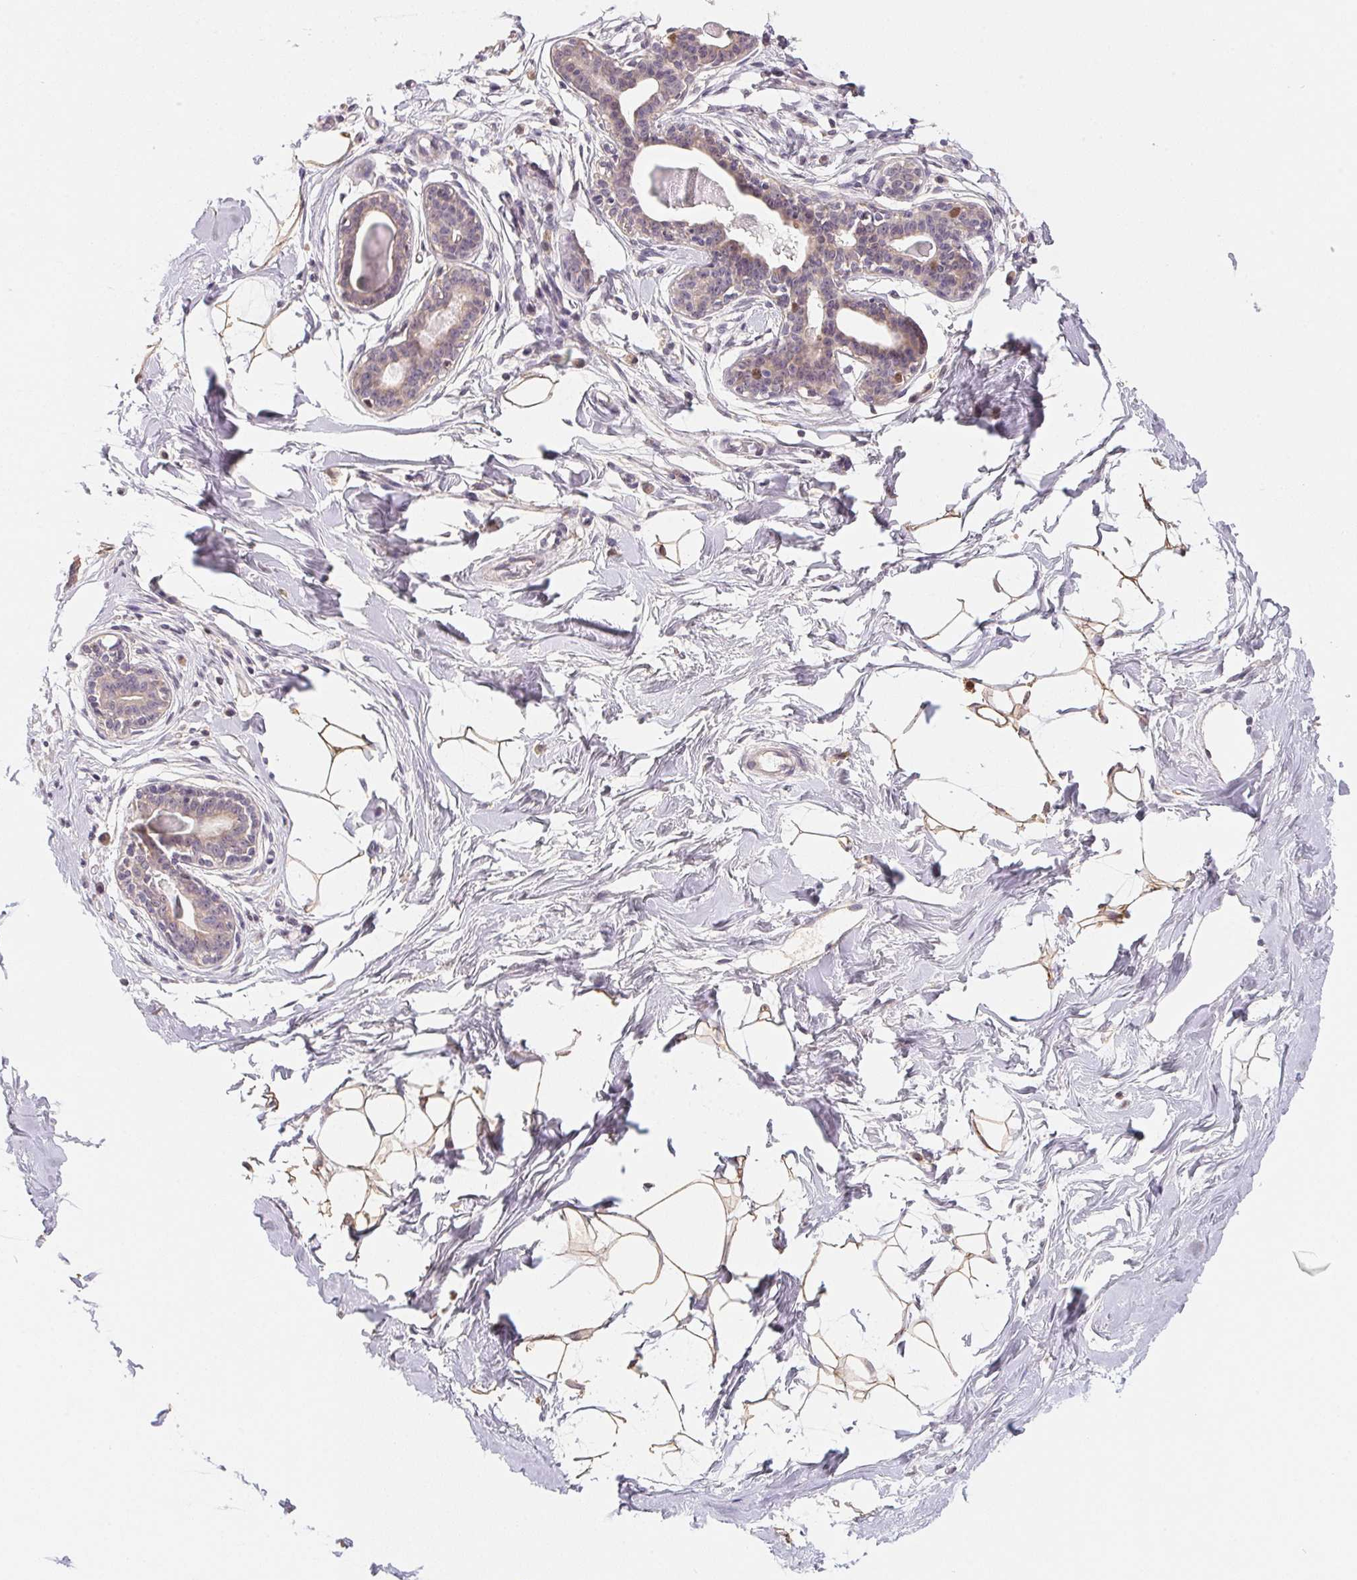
{"staining": {"intensity": "weak", "quantity": "25%-75%", "location": "cytoplasmic/membranous,nuclear"}, "tissue": "breast", "cell_type": "Adipocytes", "image_type": "normal", "snomed": [{"axis": "morphology", "description": "Normal tissue, NOS"}, {"axis": "topography", "description": "Breast"}], "caption": "An IHC histopathology image of normal tissue is shown. Protein staining in brown shows weak cytoplasmic/membranous,nuclear positivity in breast within adipocytes. The staining is performed using DAB brown chromogen to label protein expression. The nuclei are counter-stained blue using hematoxylin.", "gene": "KIFC1", "patient": {"sex": "female", "age": 45}}